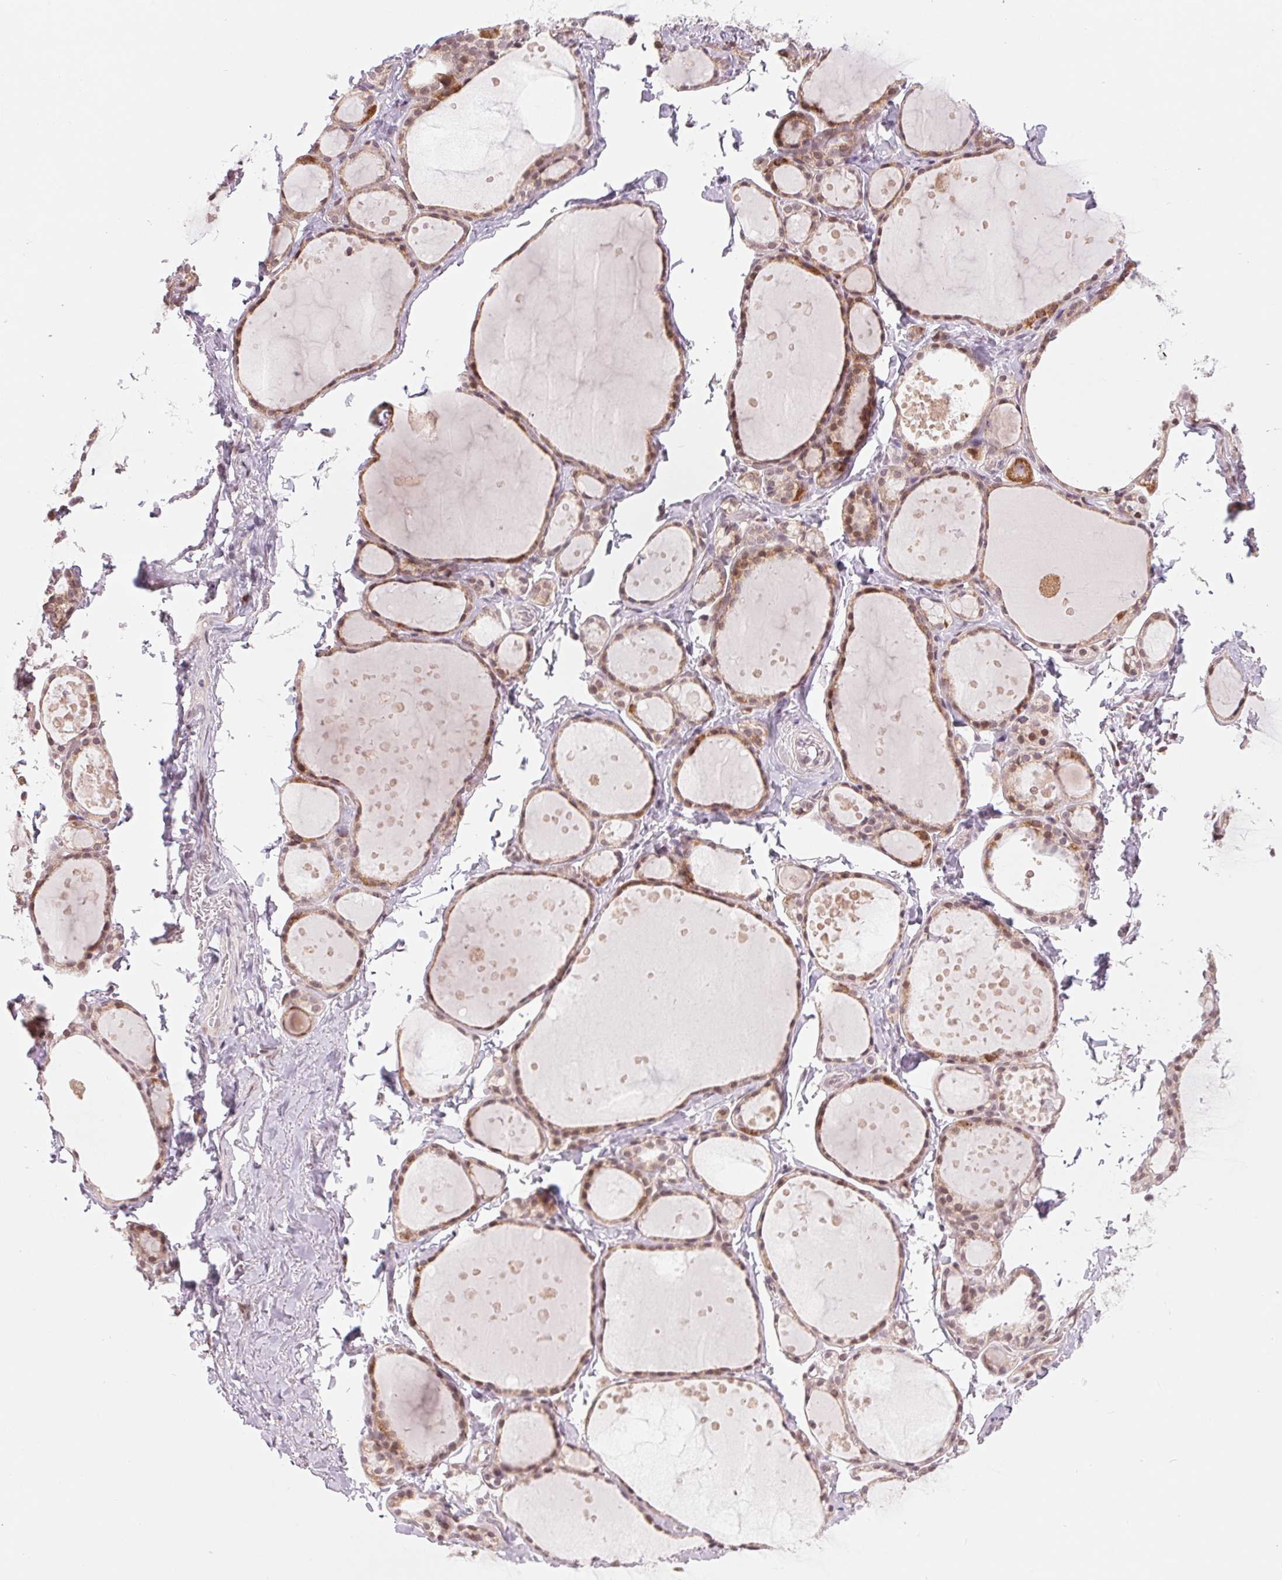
{"staining": {"intensity": "moderate", "quantity": ">75%", "location": "cytoplasmic/membranous,nuclear"}, "tissue": "thyroid gland", "cell_type": "Glandular cells", "image_type": "normal", "snomed": [{"axis": "morphology", "description": "Normal tissue, NOS"}, {"axis": "topography", "description": "Thyroid gland"}], "caption": "Protein expression by immunohistochemistry (IHC) demonstrates moderate cytoplasmic/membranous,nuclear expression in approximately >75% of glandular cells in normal thyroid gland. (DAB IHC, brown staining for protein, blue staining for nuclei).", "gene": "ARHGAP32", "patient": {"sex": "male", "age": 68}}